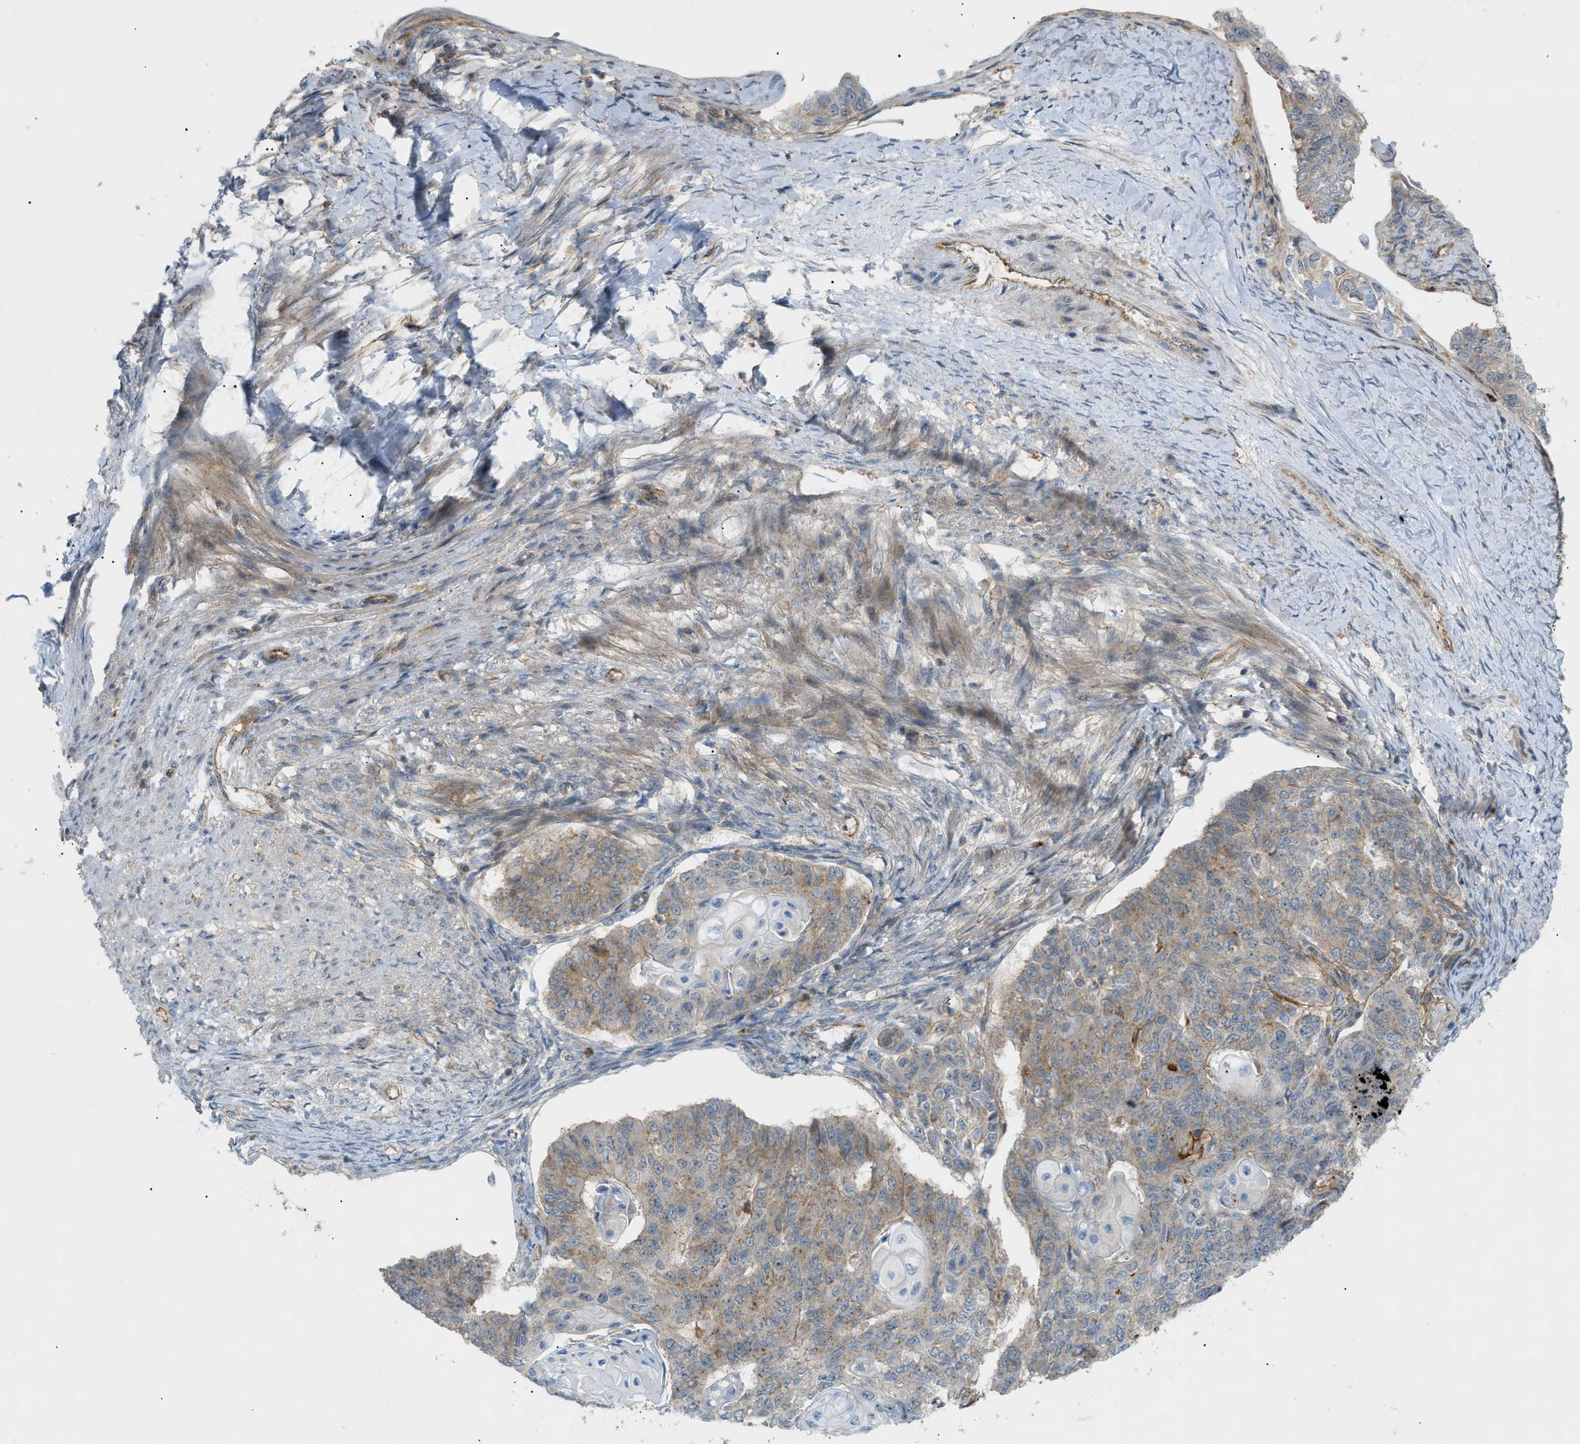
{"staining": {"intensity": "moderate", "quantity": "25%-75%", "location": "cytoplasmic/membranous"}, "tissue": "endometrial cancer", "cell_type": "Tumor cells", "image_type": "cancer", "snomed": [{"axis": "morphology", "description": "Adenocarcinoma, NOS"}, {"axis": "topography", "description": "Endometrium"}], "caption": "A histopathology image of human endometrial adenocarcinoma stained for a protein exhibits moderate cytoplasmic/membranous brown staining in tumor cells. (Brightfield microscopy of DAB IHC at high magnification).", "gene": "GRK6", "patient": {"sex": "female", "age": 32}}